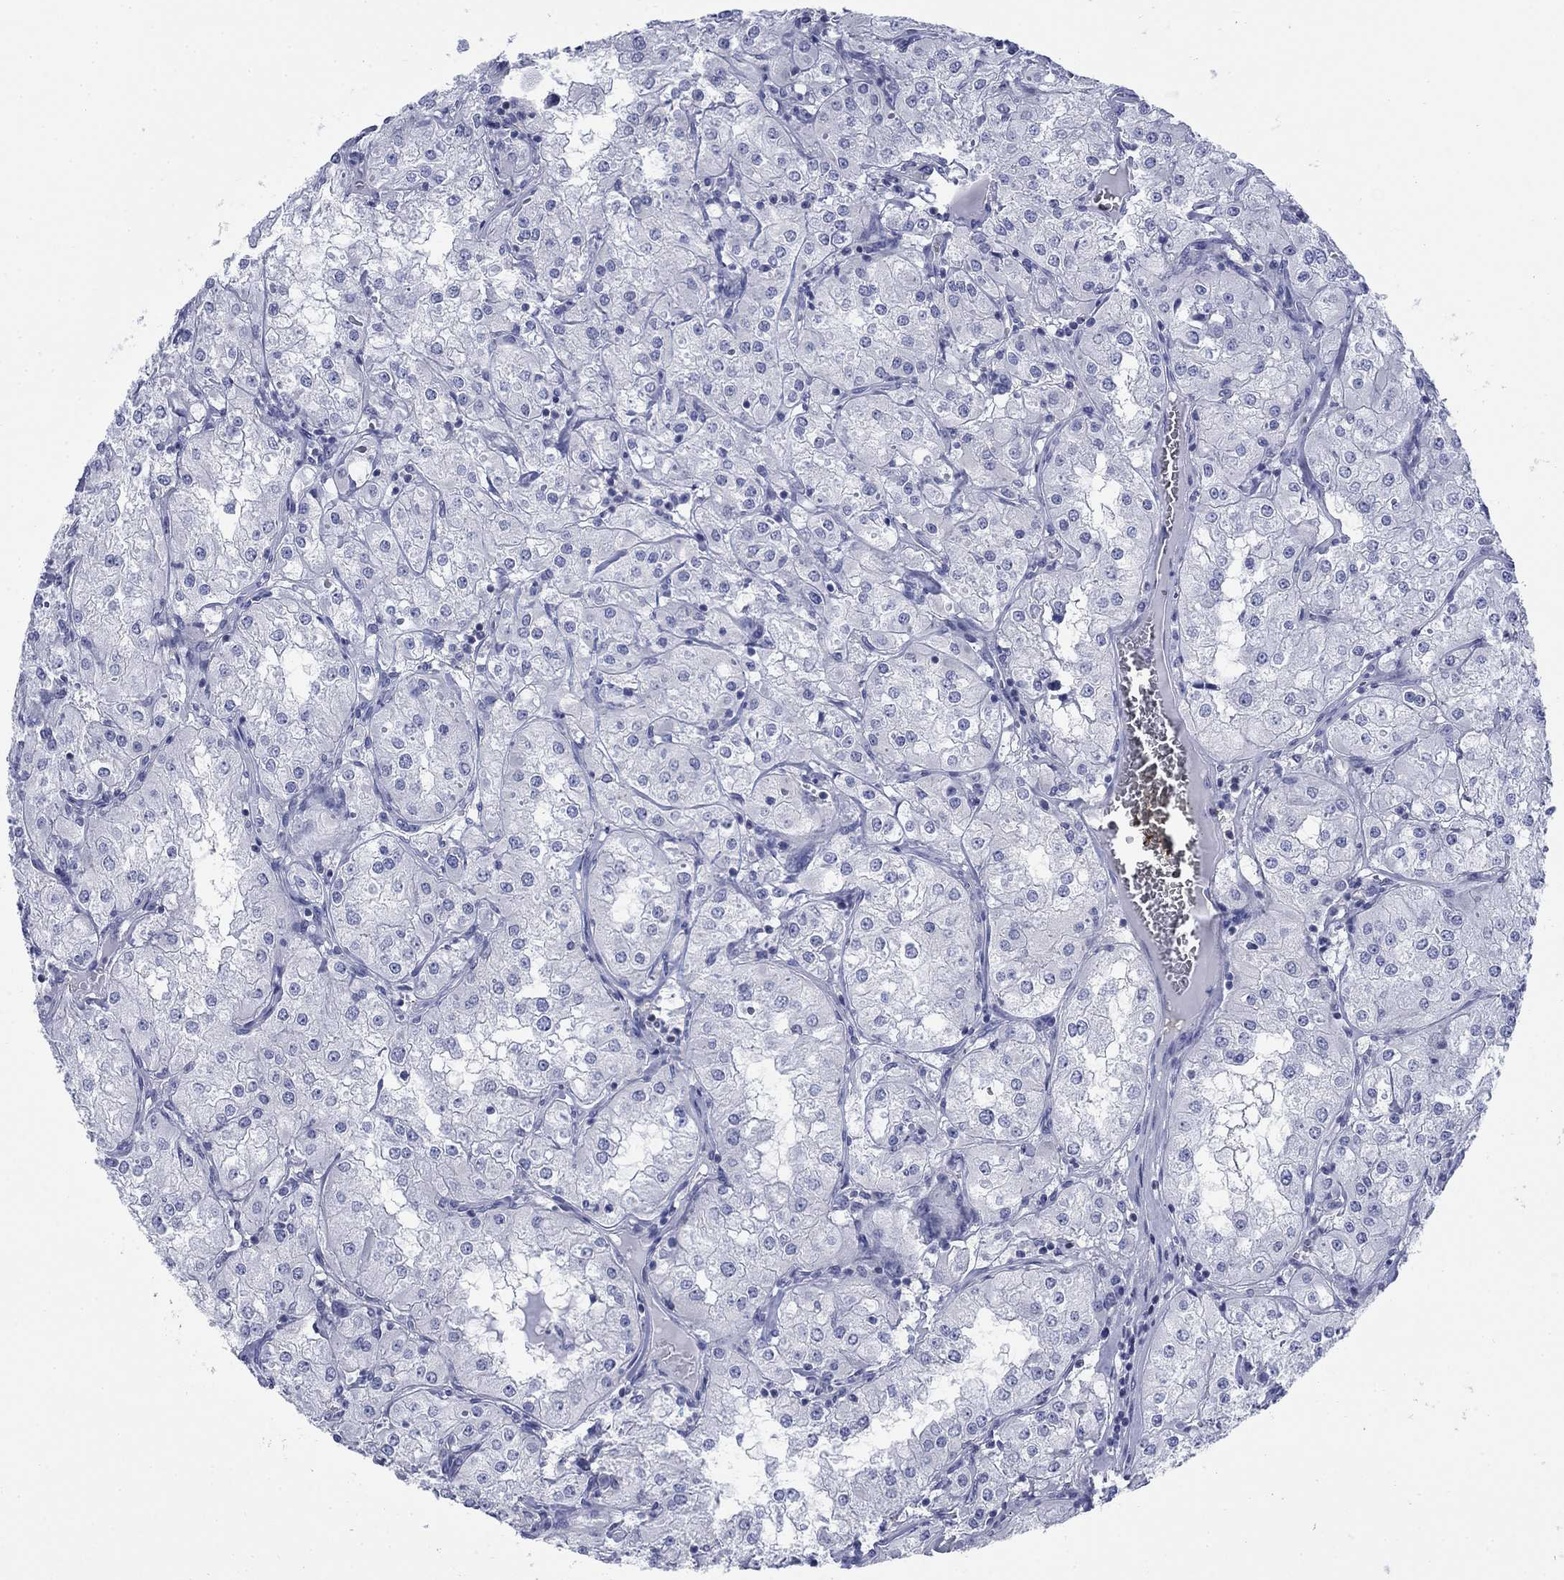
{"staining": {"intensity": "negative", "quantity": "none", "location": "none"}, "tissue": "renal cancer", "cell_type": "Tumor cells", "image_type": "cancer", "snomed": [{"axis": "morphology", "description": "Adenocarcinoma, NOS"}, {"axis": "topography", "description": "Kidney"}], "caption": "Immunohistochemistry (IHC) image of renal adenocarcinoma stained for a protein (brown), which shows no staining in tumor cells.", "gene": "IGF2BP3", "patient": {"sex": "male", "age": 77}}